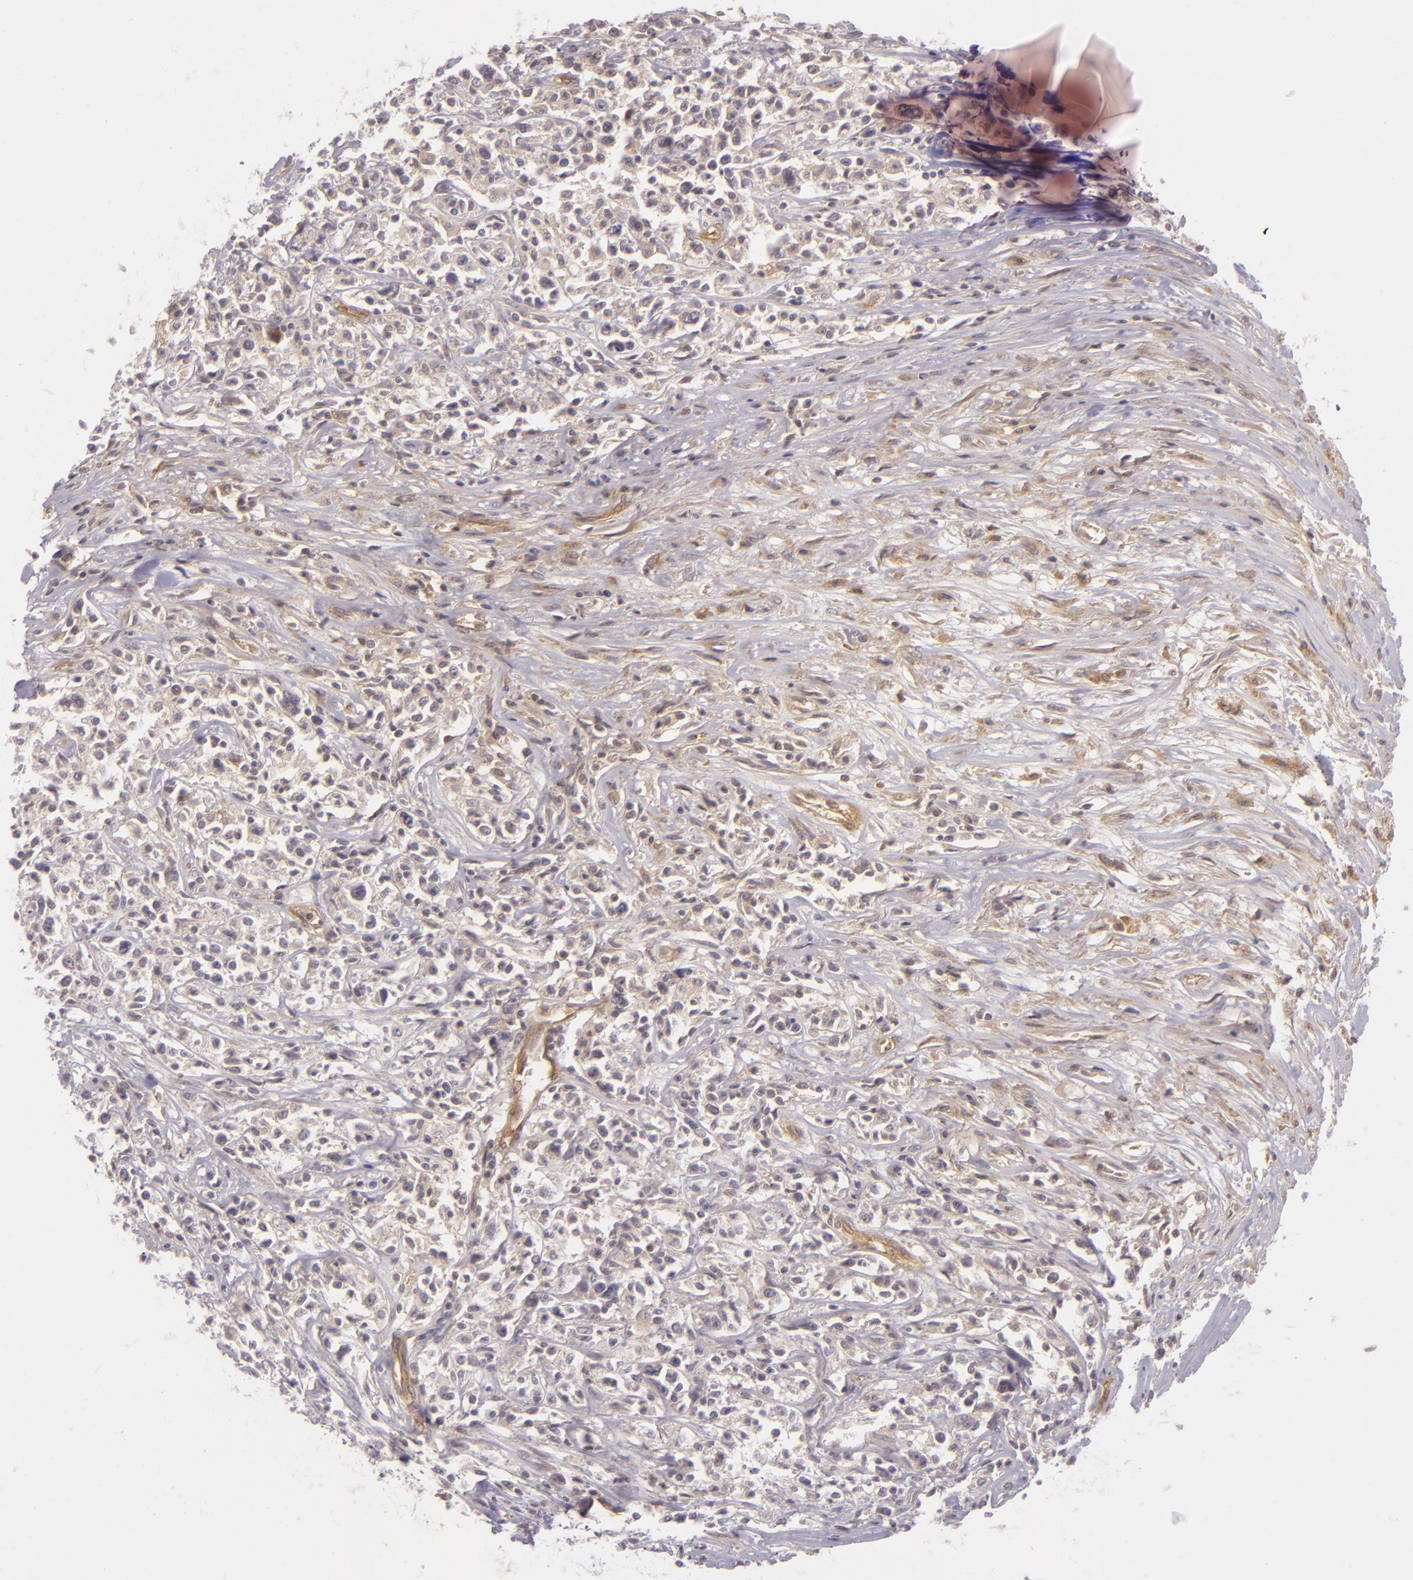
{"staining": {"intensity": "negative", "quantity": "none", "location": "none"}, "tissue": "lymphoma", "cell_type": "Tumor cells", "image_type": "cancer", "snomed": [{"axis": "morphology", "description": "Malignant lymphoma, non-Hodgkin's type, Low grade"}, {"axis": "topography", "description": "Small intestine"}], "caption": "Tumor cells show no significant protein staining in lymphoma.", "gene": "CD59", "patient": {"sex": "female", "age": 59}}